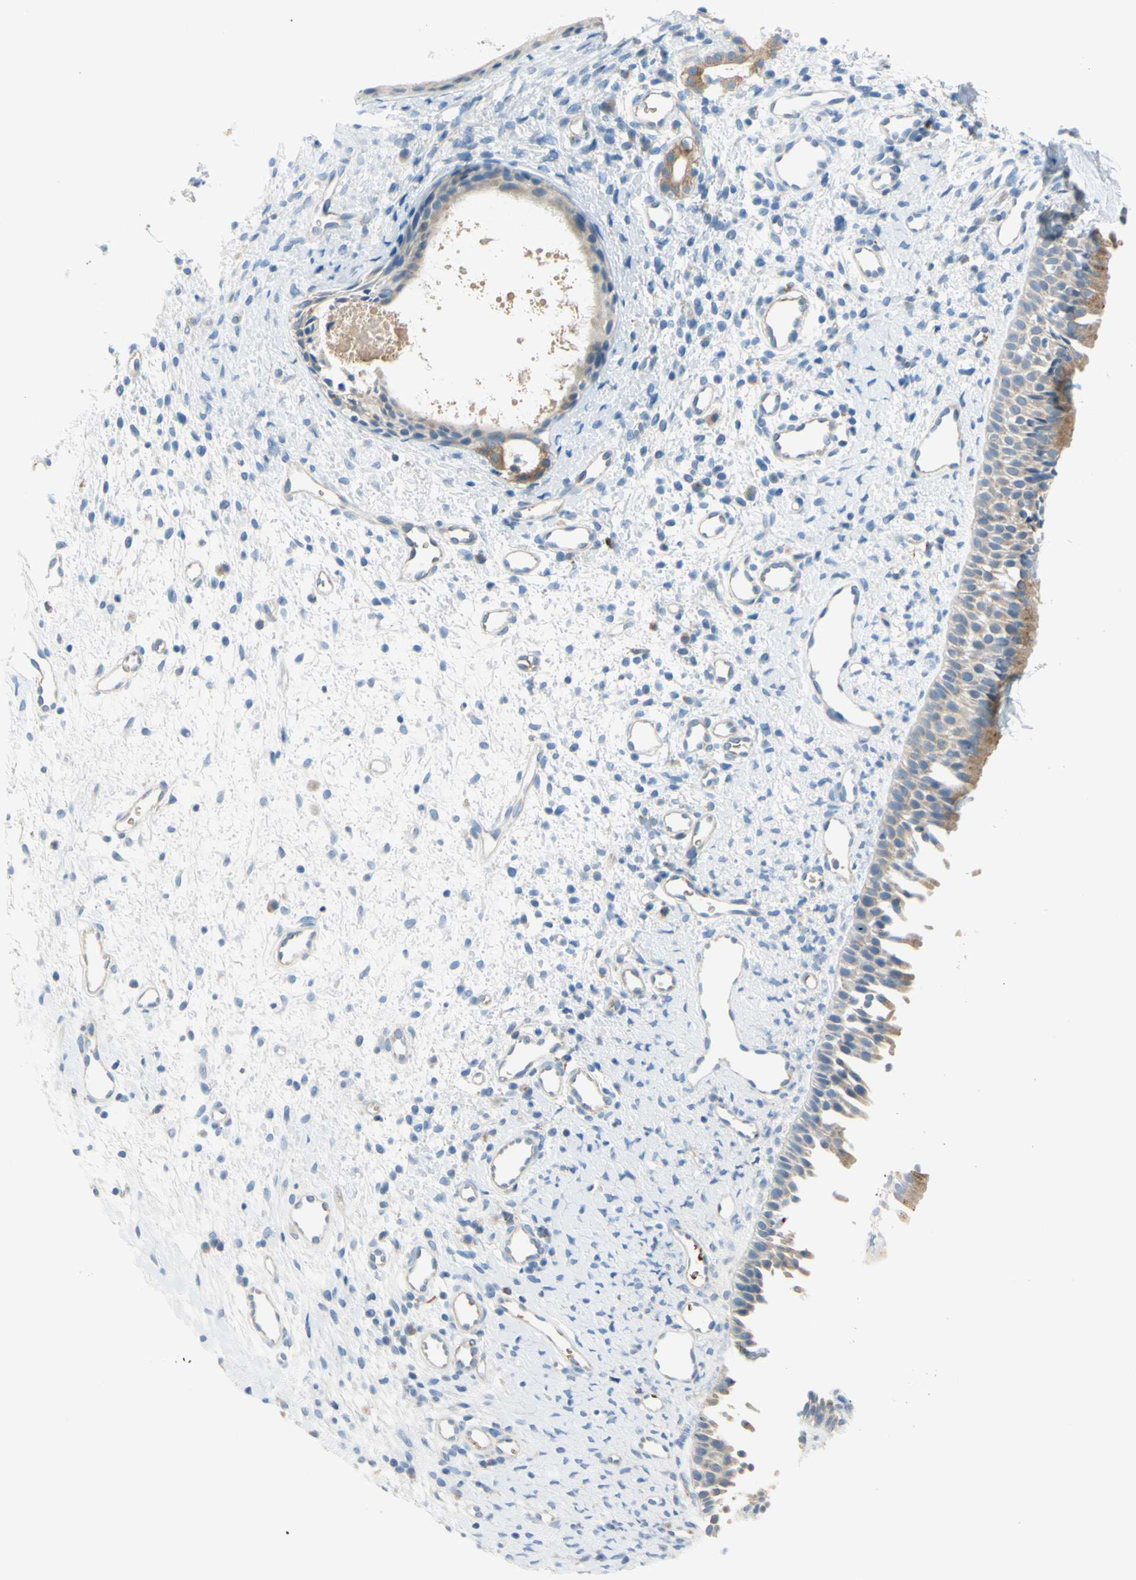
{"staining": {"intensity": "moderate", "quantity": ">75%", "location": "cytoplasmic/membranous"}, "tissue": "nasopharynx", "cell_type": "Respiratory epithelial cells", "image_type": "normal", "snomed": [{"axis": "morphology", "description": "Normal tissue, NOS"}, {"axis": "topography", "description": "Nasopharynx"}], "caption": "Approximately >75% of respiratory epithelial cells in unremarkable human nasopharynx reveal moderate cytoplasmic/membranous protein staining as visualized by brown immunohistochemical staining.", "gene": "FRMD4B", "patient": {"sex": "male", "age": 22}}